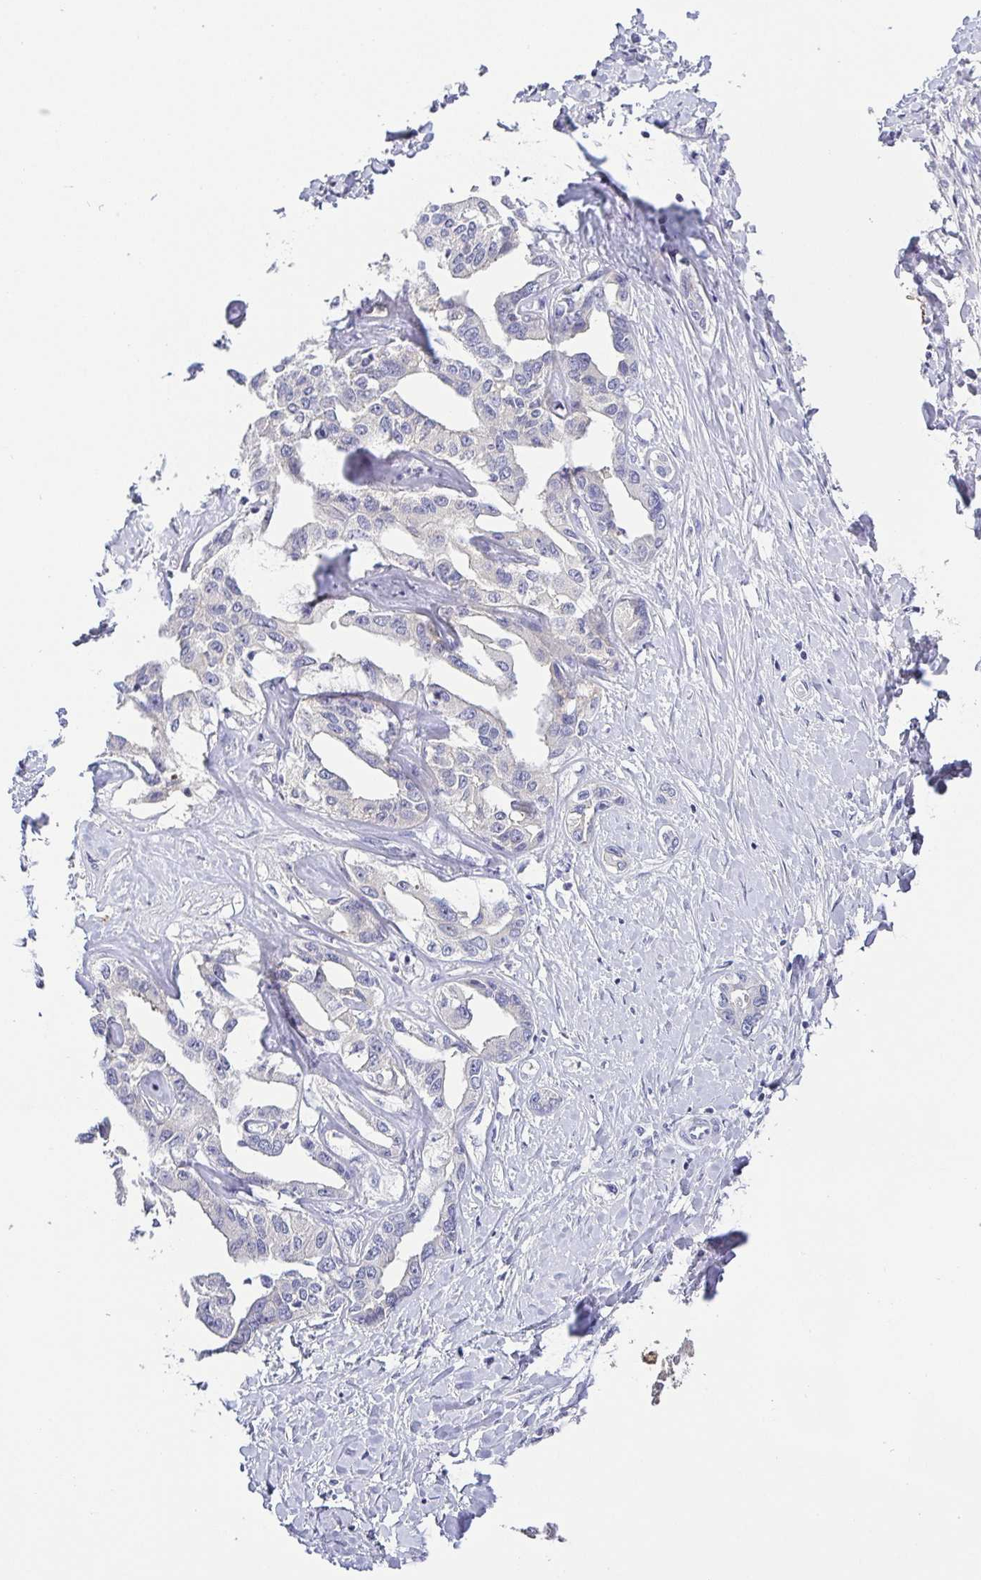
{"staining": {"intensity": "negative", "quantity": "none", "location": "none"}, "tissue": "liver cancer", "cell_type": "Tumor cells", "image_type": "cancer", "snomed": [{"axis": "morphology", "description": "Cholangiocarcinoma"}, {"axis": "topography", "description": "Liver"}], "caption": "Immunohistochemistry (IHC) image of liver cholangiocarcinoma stained for a protein (brown), which shows no positivity in tumor cells. (Stains: DAB (3,3'-diaminobenzidine) immunohistochemistry (IHC) with hematoxylin counter stain, Microscopy: brightfield microscopy at high magnification).", "gene": "RNASE7", "patient": {"sex": "male", "age": 59}}